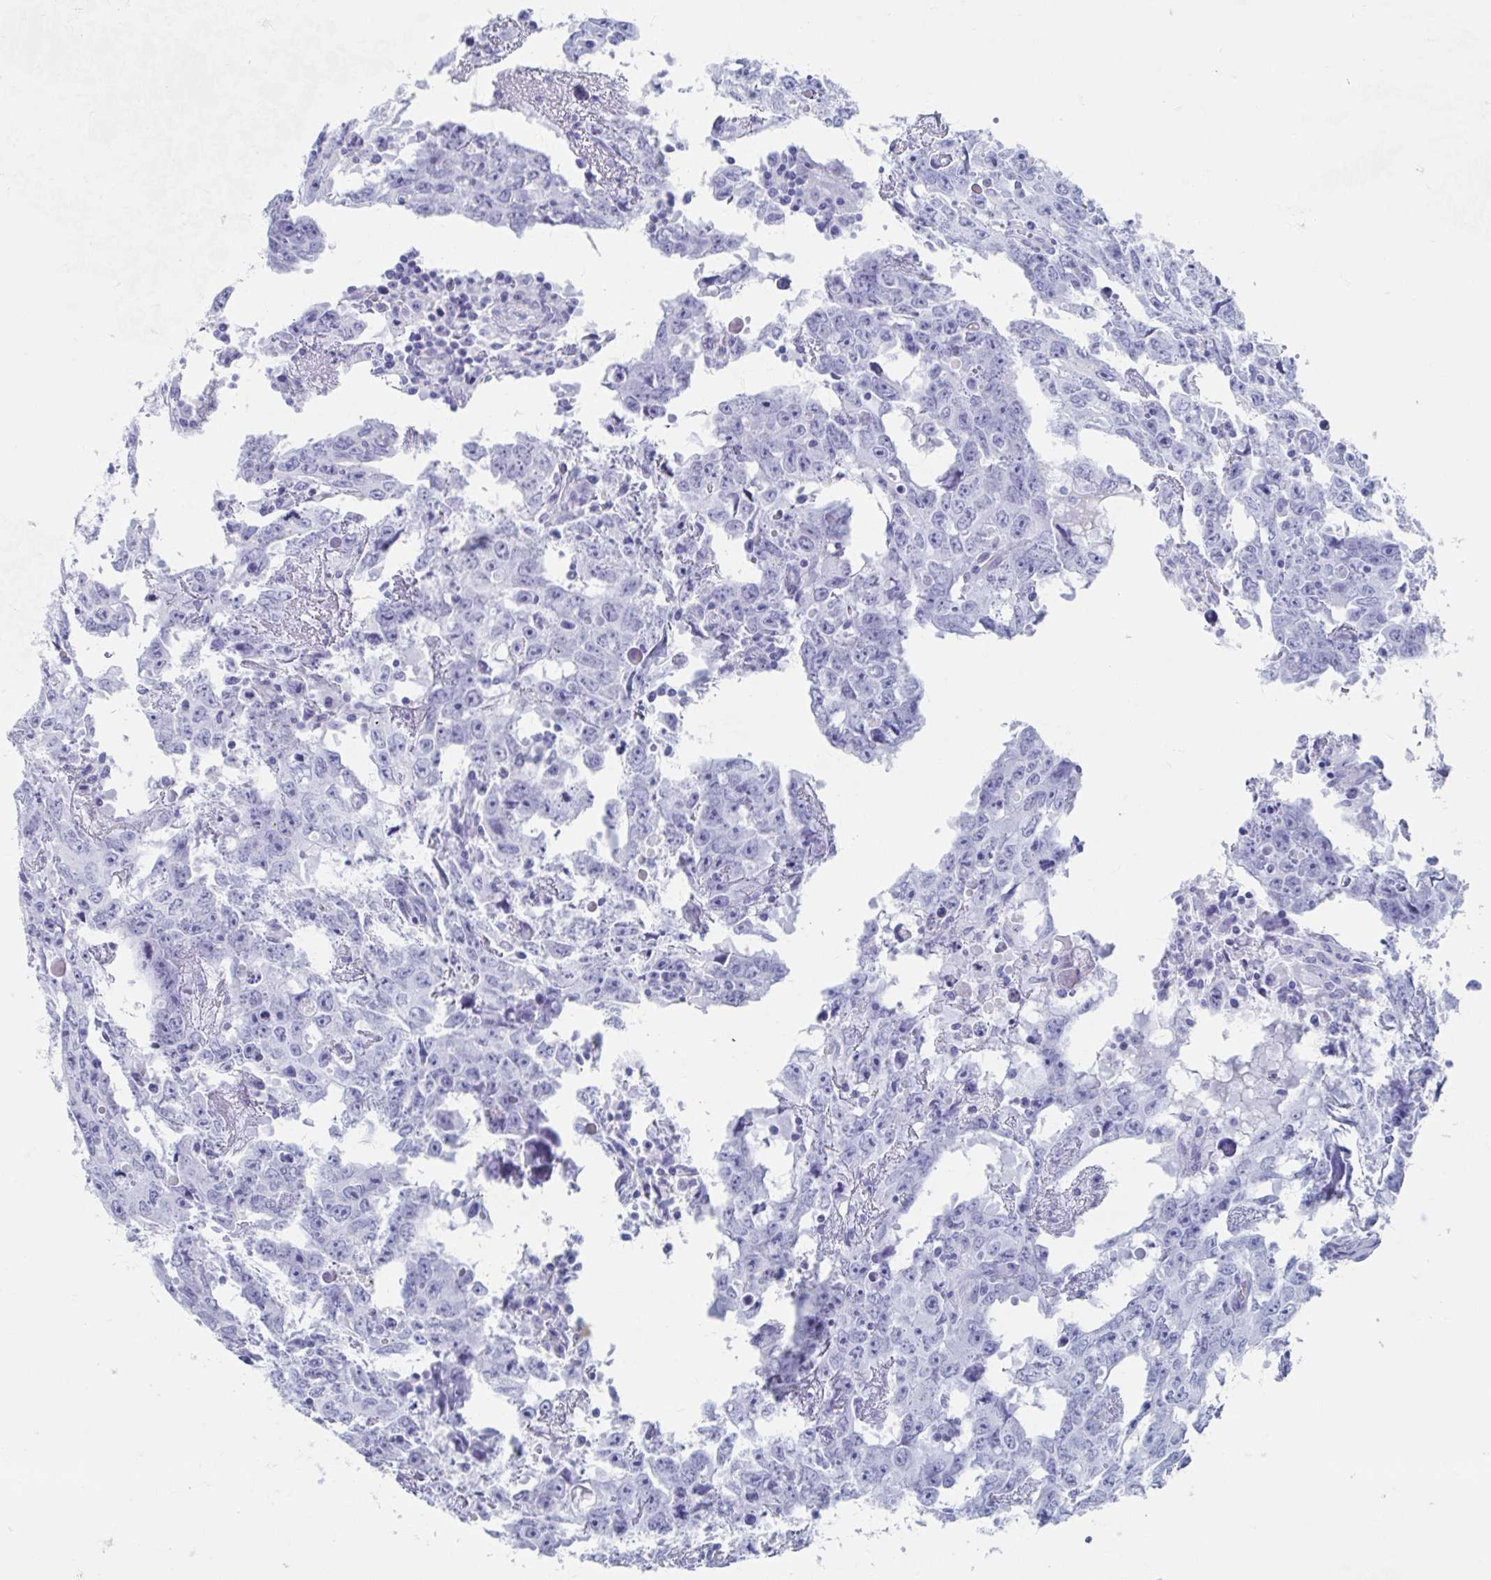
{"staining": {"intensity": "negative", "quantity": "none", "location": "none"}, "tissue": "testis cancer", "cell_type": "Tumor cells", "image_type": "cancer", "snomed": [{"axis": "morphology", "description": "Carcinoma, Embryonal, NOS"}, {"axis": "topography", "description": "Testis"}], "caption": "IHC photomicrograph of testis embryonal carcinoma stained for a protein (brown), which demonstrates no expression in tumor cells.", "gene": "HDGFL1", "patient": {"sex": "male", "age": 22}}